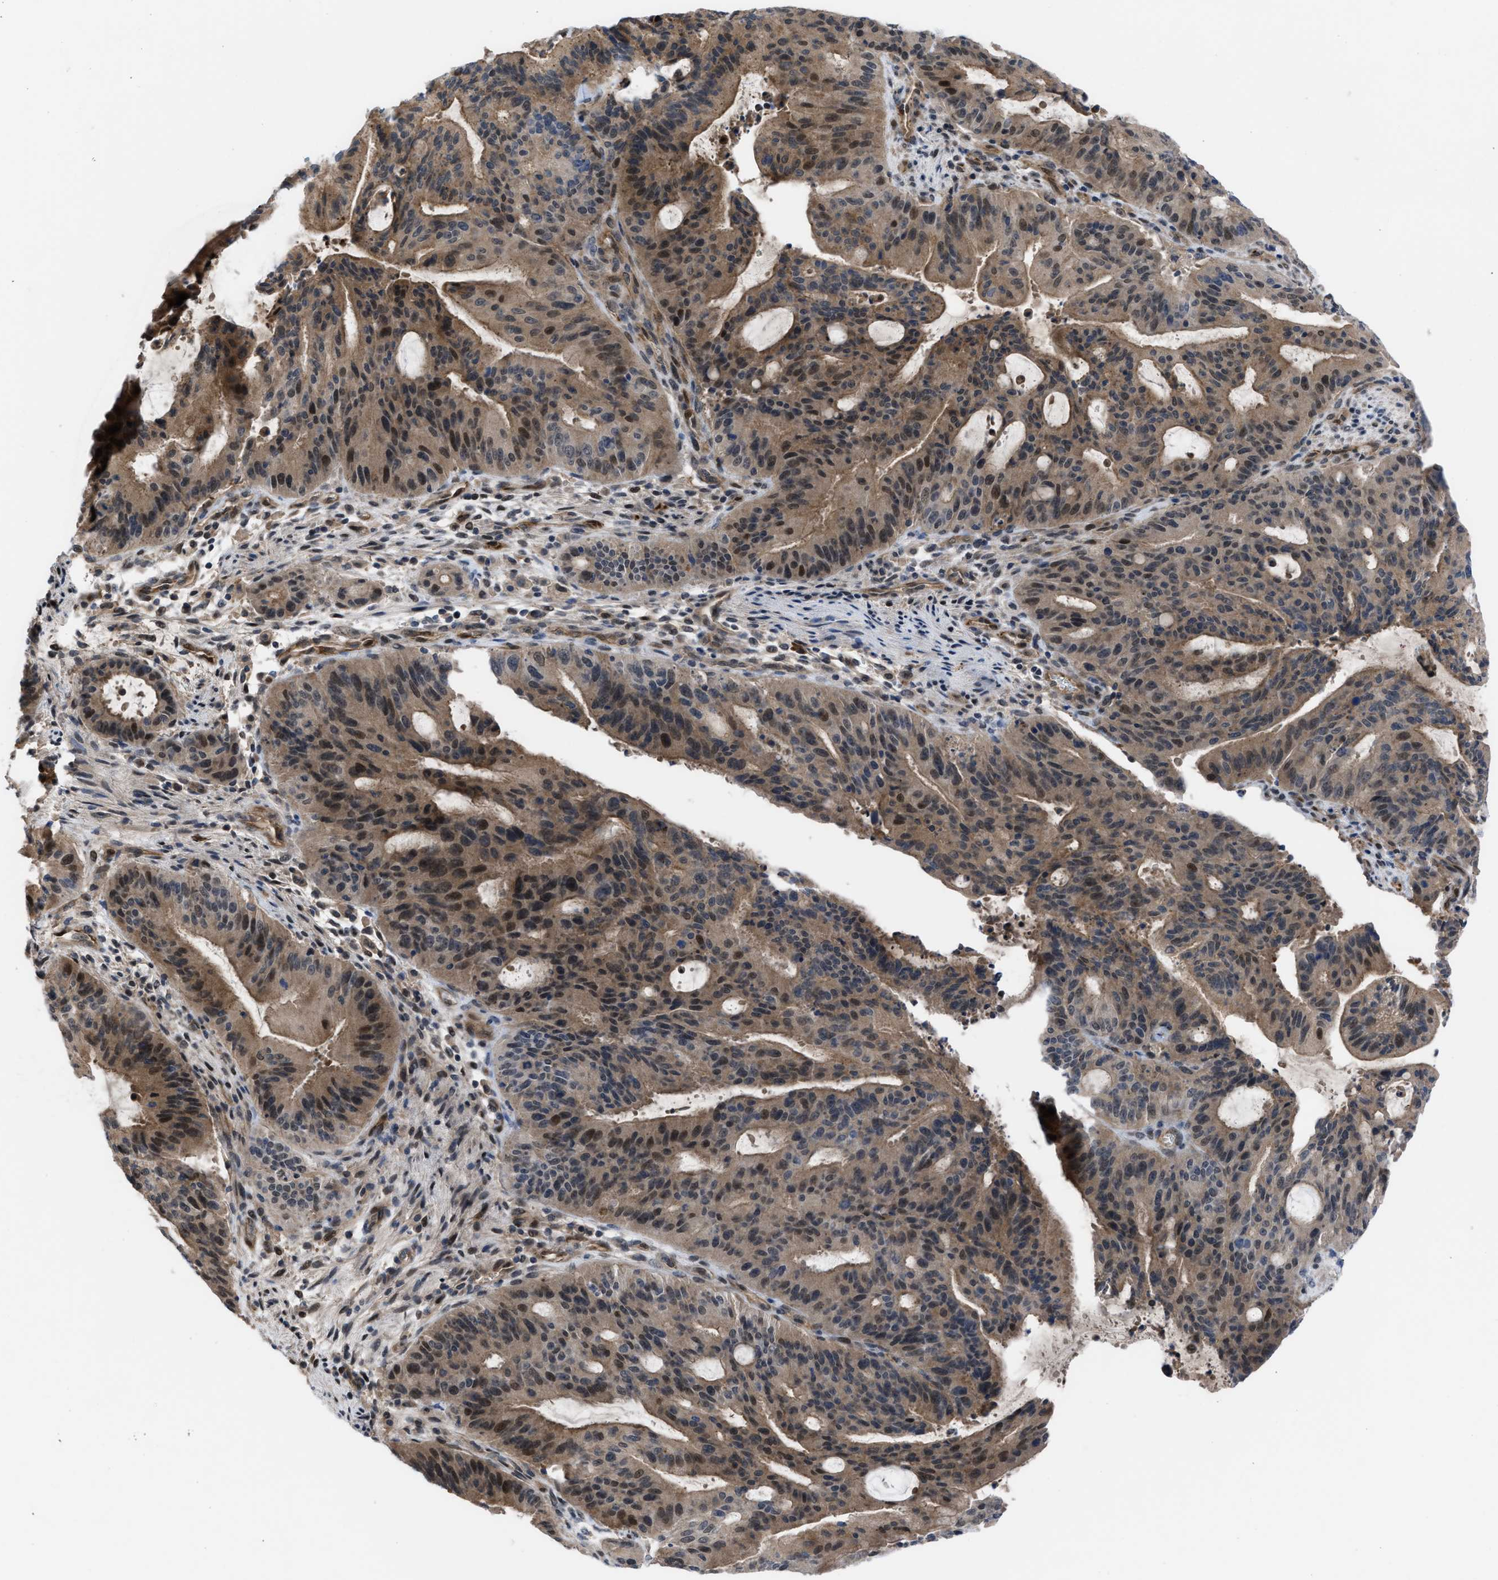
{"staining": {"intensity": "moderate", "quantity": ">75%", "location": "cytoplasmic/membranous,nuclear"}, "tissue": "liver cancer", "cell_type": "Tumor cells", "image_type": "cancer", "snomed": [{"axis": "morphology", "description": "Normal tissue, NOS"}, {"axis": "morphology", "description": "Cholangiocarcinoma"}, {"axis": "topography", "description": "Liver"}, {"axis": "topography", "description": "Peripheral nerve tissue"}], "caption": "Liver cancer (cholangiocarcinoma) stained with DAB immunohistochemistry reveals medium levels of moderate cytoplasmic/membranous and nuclear expression in approximately >75% of tumor cells.", "gene": "IL17RE", "patient": {"sex": "female", "age": 73}}